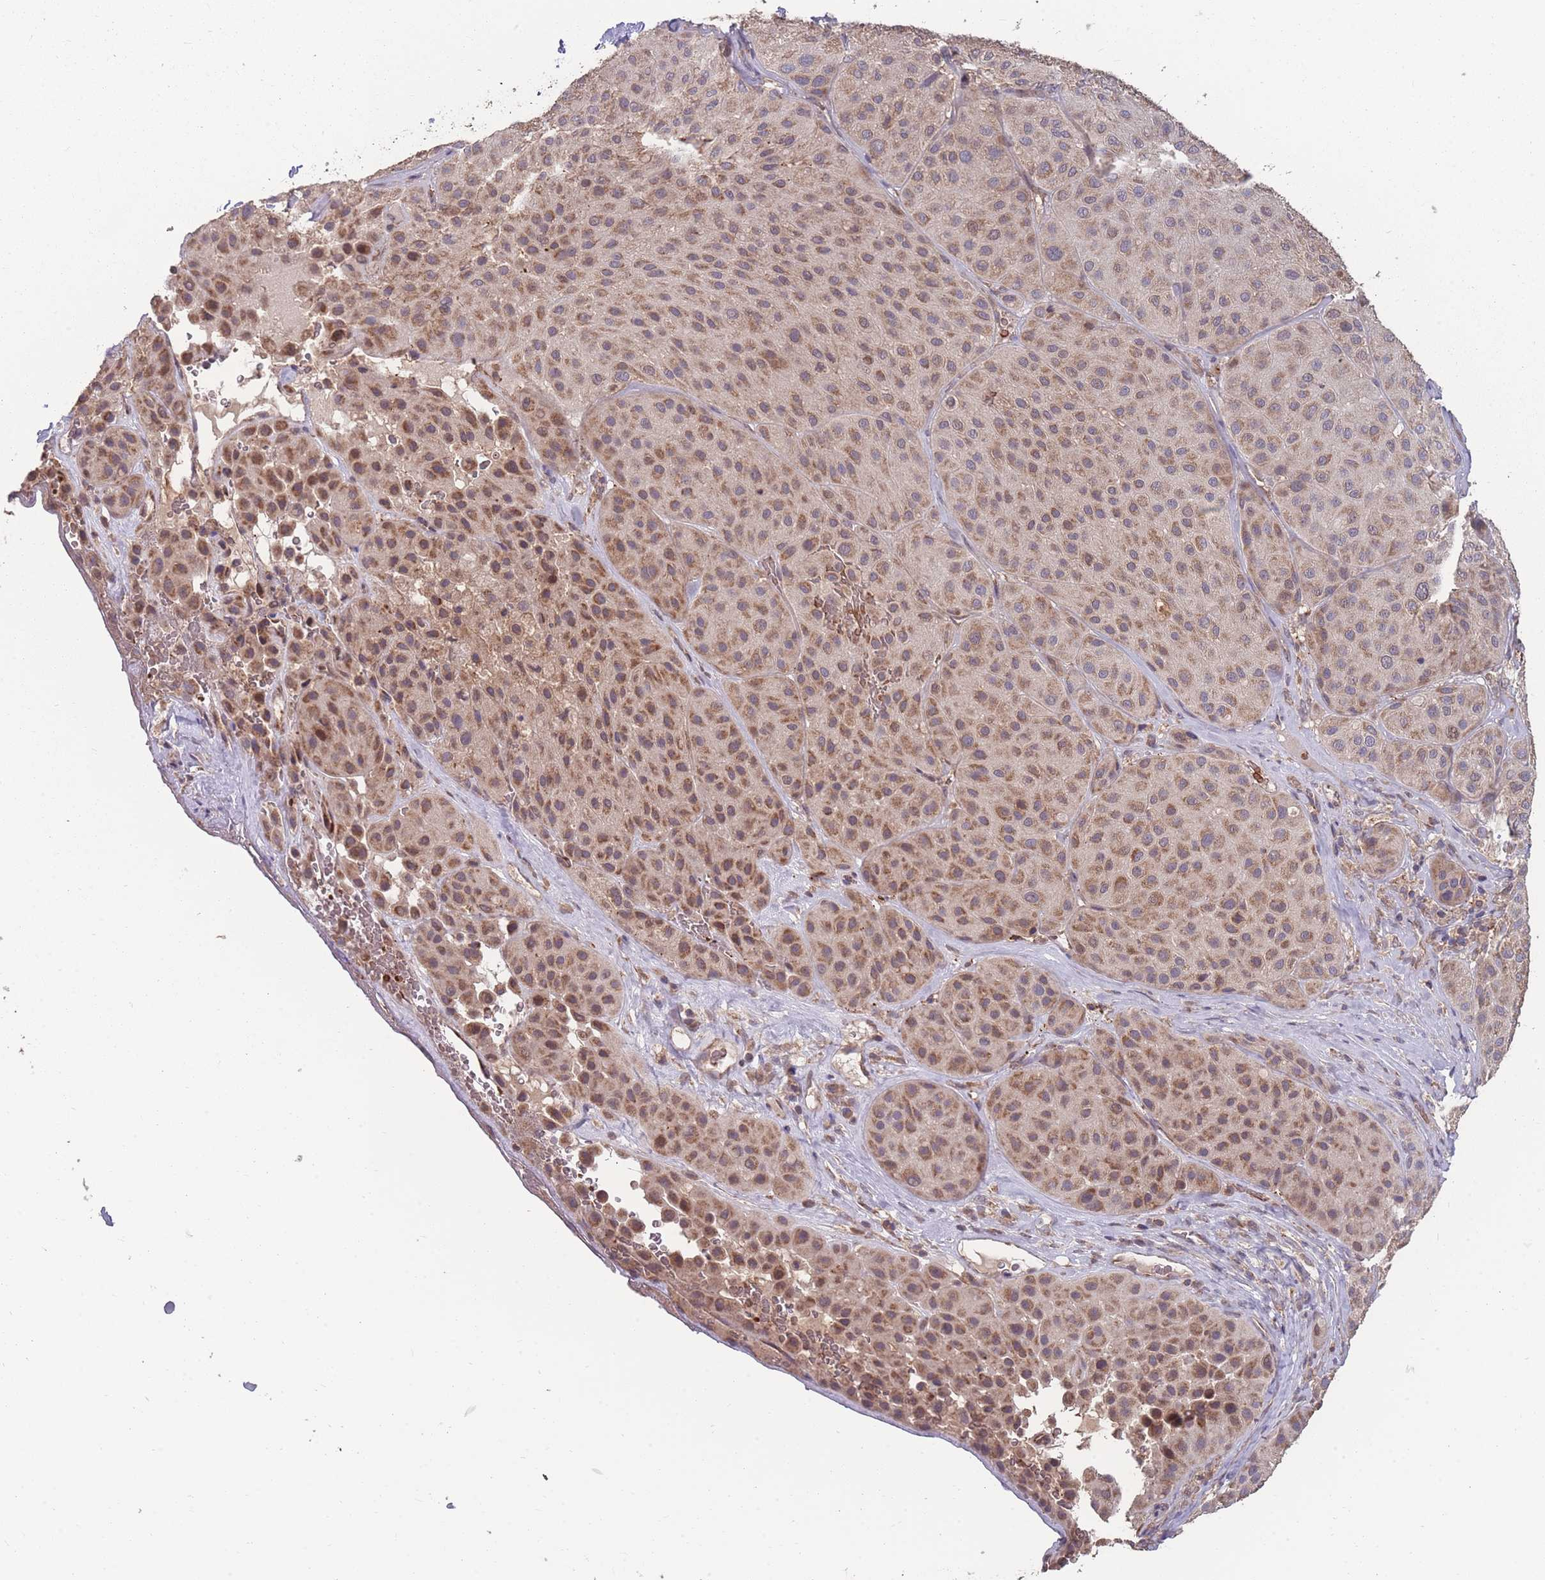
{"staining": {"intensity": "moderate", "quantity": ">75%", "location": "cytoplasmic/membranous"}, "tissue": "melanoma", "cell_type": "Tumor cells", "image_type": "cancer", "snomed": [{"axis": "morphology", "description": "Malignant melanoma, Metastatic site"}, {"axis": "topography", "description": "Smooth muscle"}], "caption": "Malignant melanoma (metastatic site) stained with a brown dye reveals moderate cytoplasmic/membranous positive staining in about >75% of tumor cells.", "gene": "SLC35B4", "patient": {"sex": "male", "age": 41}}